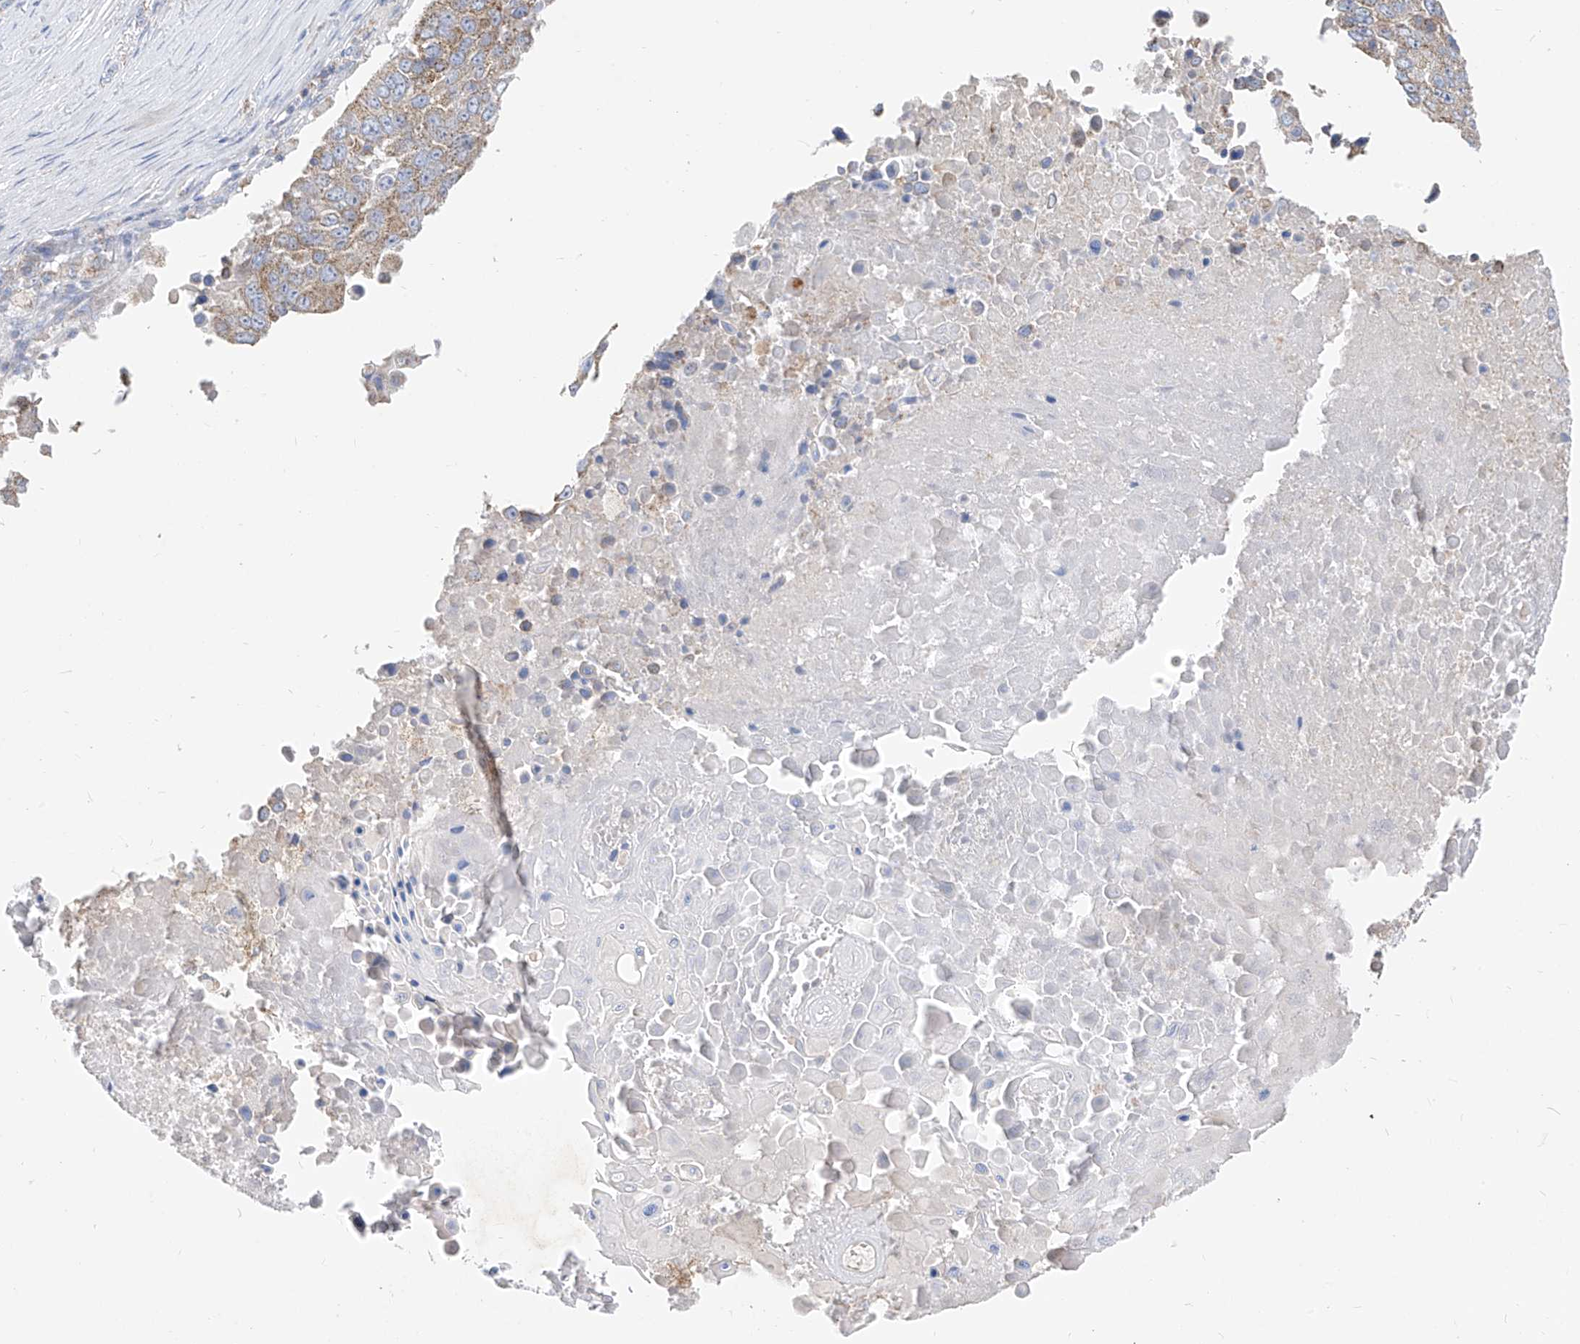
{"staining": {"intensity": "moderate", "quantity": ">75%", "location": "cytoplasmic/membranous"}, "tissue": "lung cancer", "cell_type": "Tumor cells", "image_type": "cancer", "snomed": [{"axis": "morphology", "description": "Squamous cell carcinoma, NOS"}, {"axis": "topography", "description": "Lung"}], "caption": "Brown immunohistochemical staining in human lung squamous cell carcinoma demonstrates moderate cytoplasmic/membranous staining in about >75% of tumor cells.", "gene": "RASA2", "patient": {"sex": "male", "age": 66}}